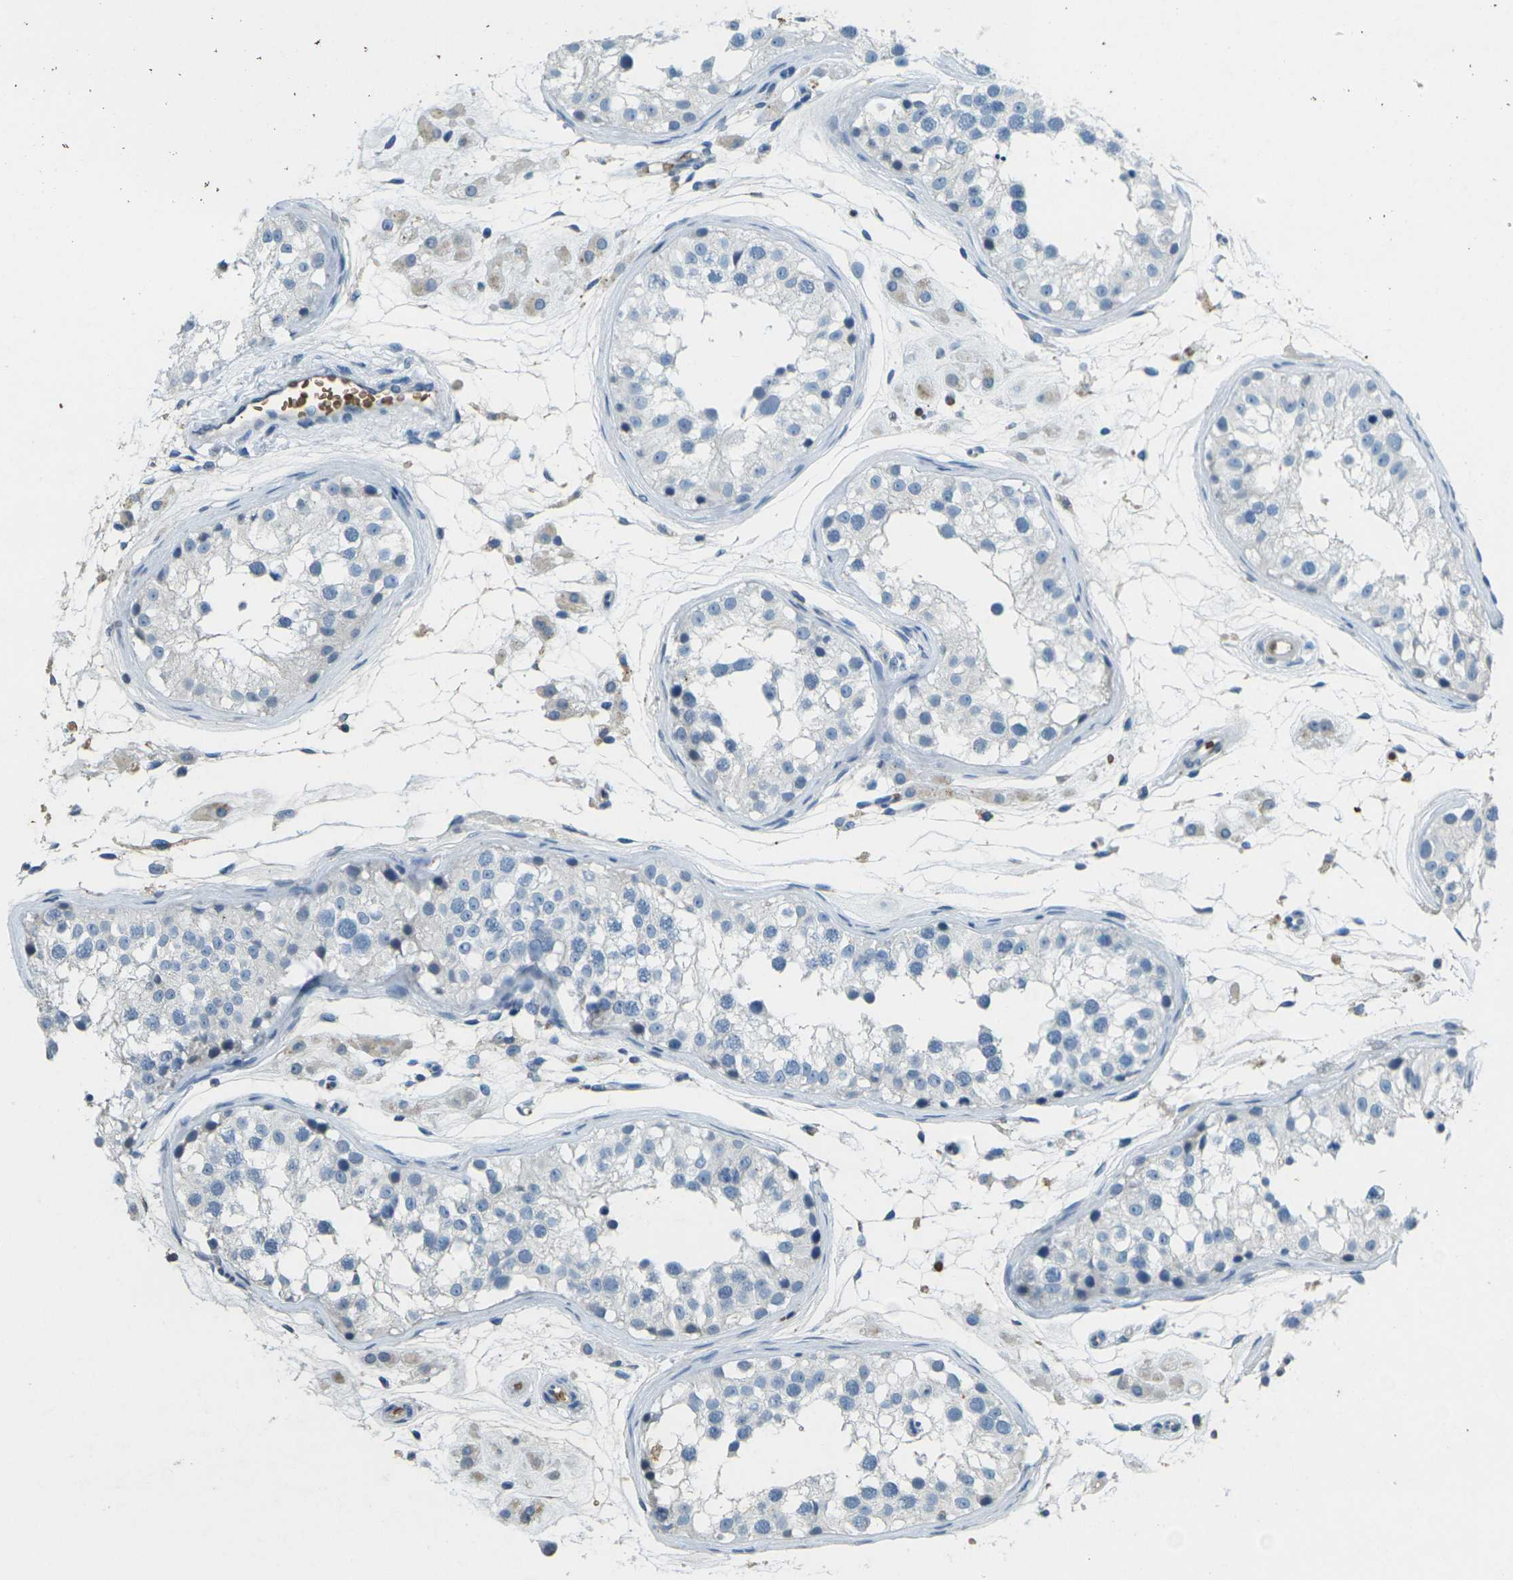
{"staining": {"intensity": "negative", "quantity": "none", "location": "none"}, "tissue": "testis", "cell_type": "Cells in seminiferous ducts", "image_type": "normal", "snomed": [{"axis": "morphology", "description": "Normal tissue, NOS"}, {"axis": "morphology", "description": "Adenocarcinoma, metastatic, NOS"}, {"axis": "topography", "description": "Testis"}], "caption": "Immunohistochemistry (IHC) image of benign testis: human testis stained with DAB demonstrates no significant protein staining in cells in seminiferous ducts.", "gene": "HBB", "patient": {"sex": "male", "age": 26}}